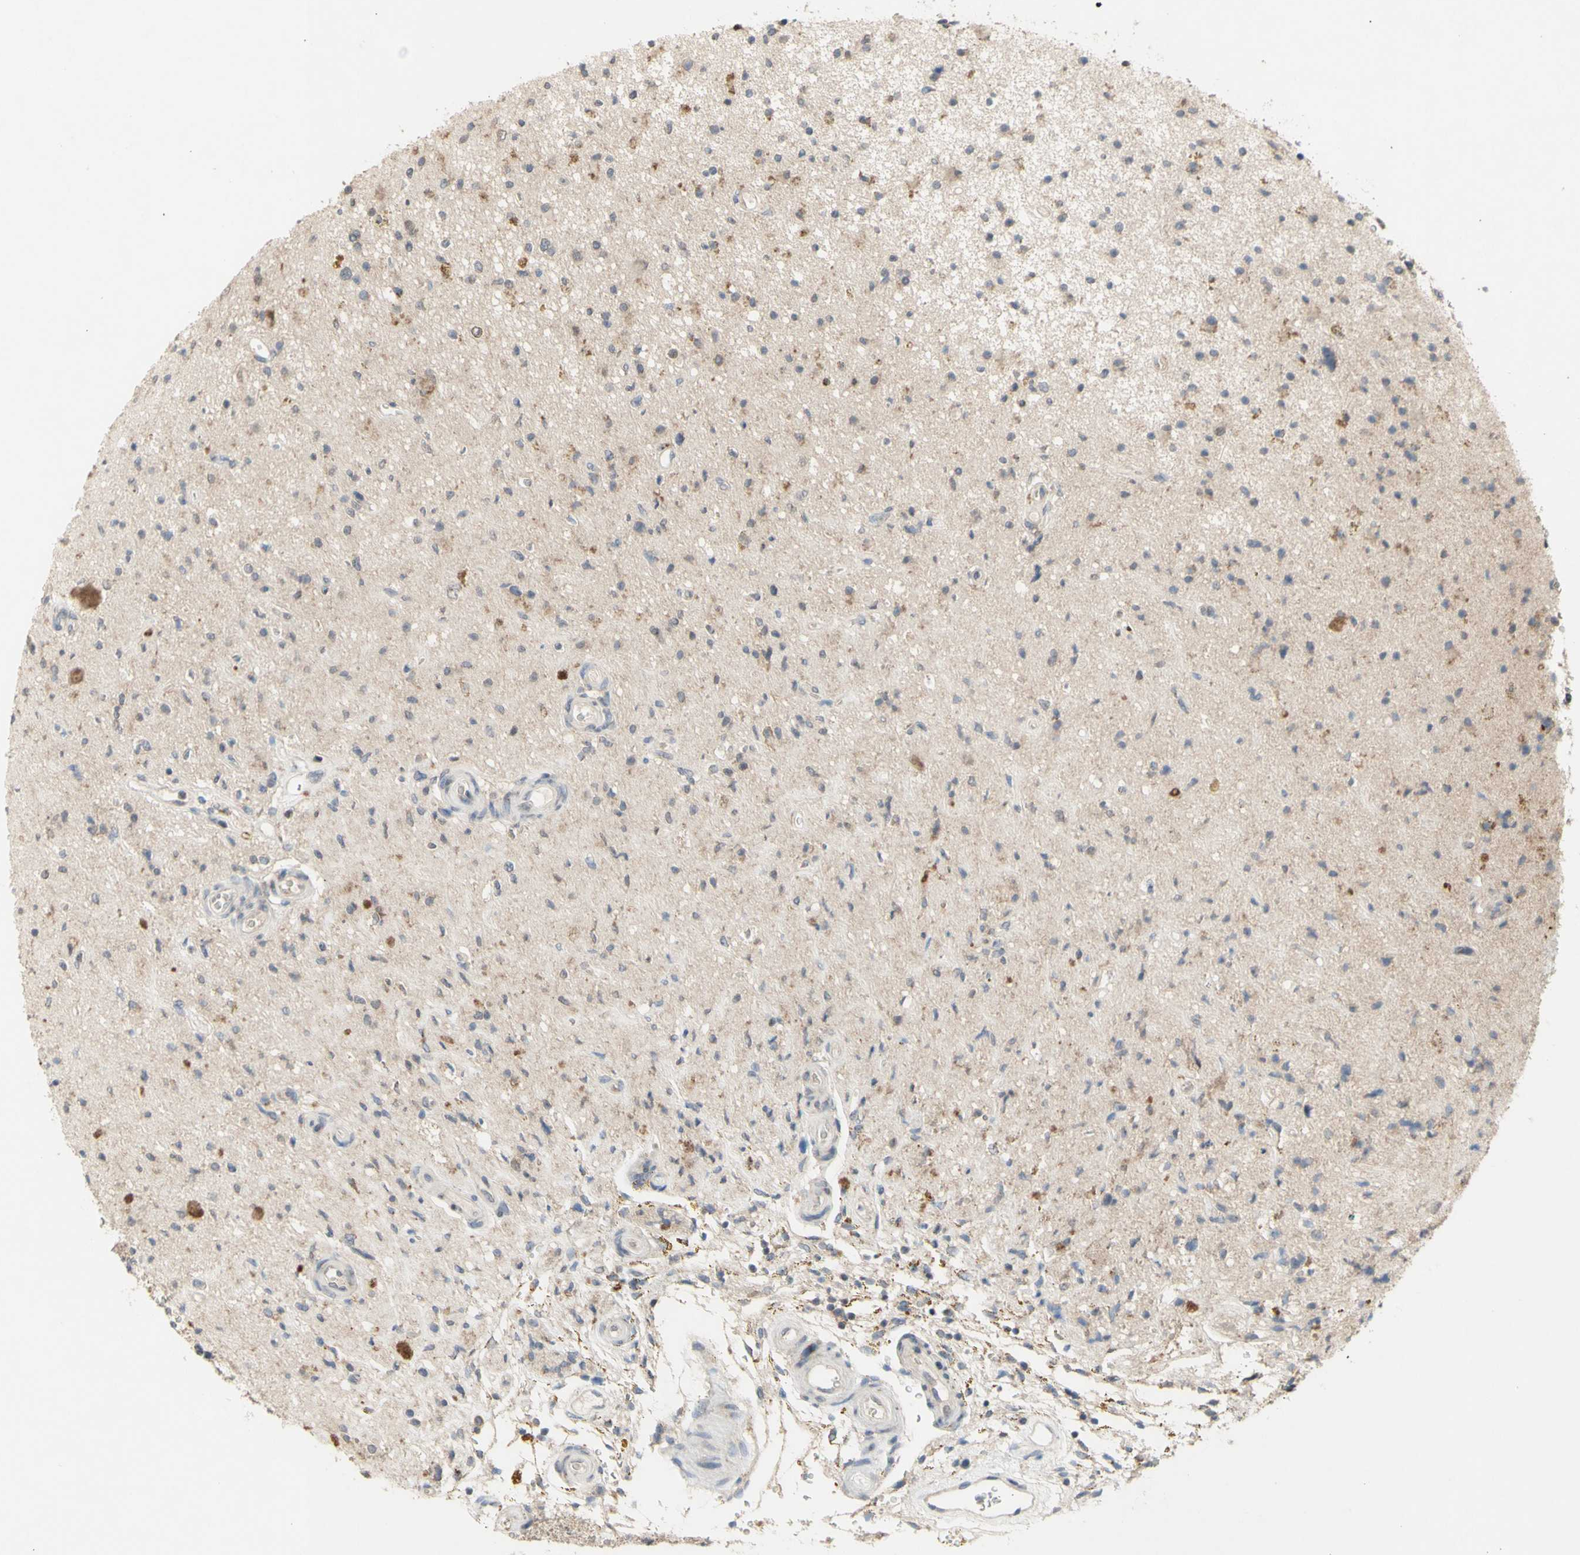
{"staining": {"intensity": "negative", "quantity": "none", "location": "none"}, "tissue": "glioma", "cell_type": "Tumor cells", "image_type": "cancer", "snomed": [{"axis": "morphology", "description": "Glioma, malignant, High grade"}, {"axis": "topography", "description": "Brain"}], "caption": "An immunohistochemistry micrograph of malignant glioma (high-grade) is shown. There is no staining in tumor cells of malignant glioma (high-grade). Brightfield microscopy of immunohistochemistry stained with DAB (brown) and hematoxylin (blue), captured at high magnification.", "gene": "NLRP1", "patient": {"sex": "male", "age": 33}}